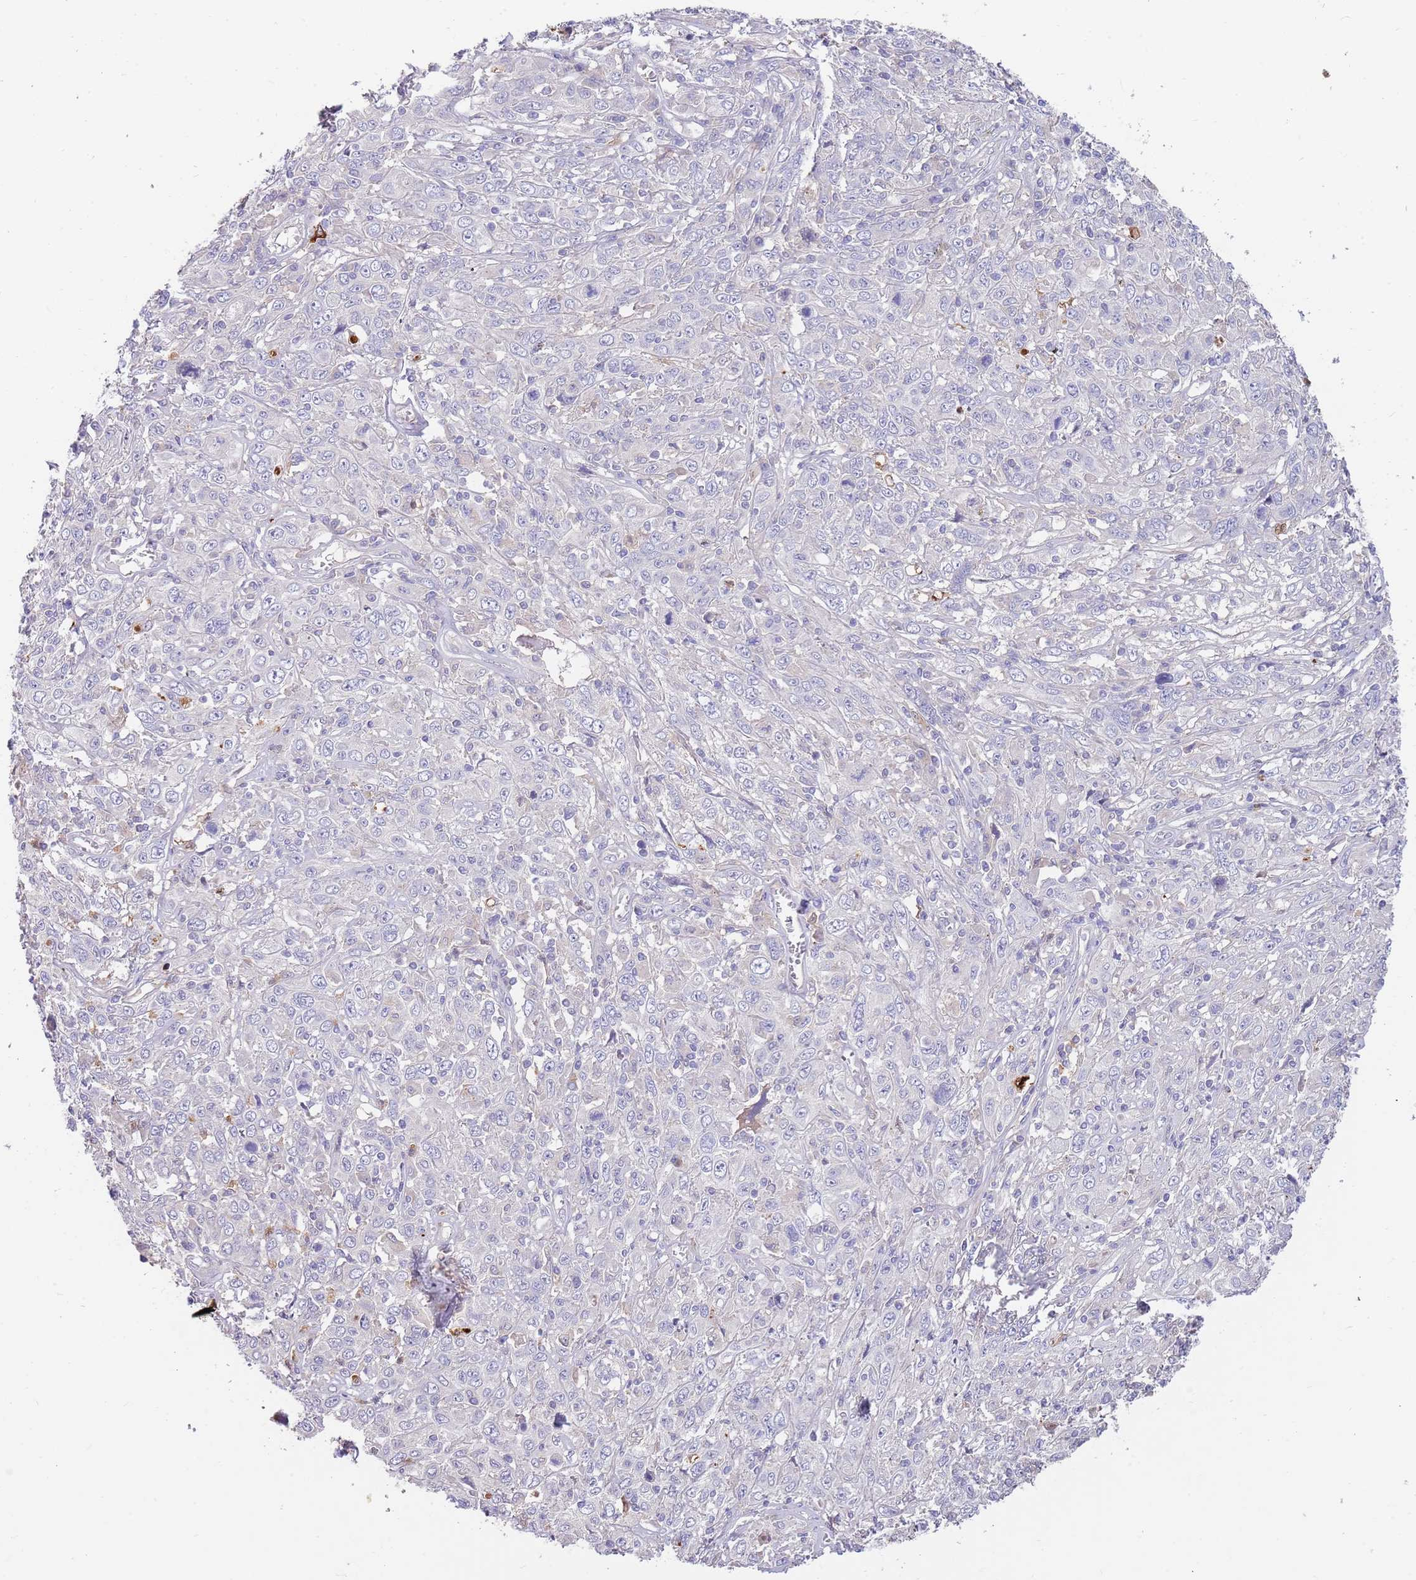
{"staining": {"intensity": "negative", "quantity": "none", "location": "none"}, "tissue": "cervical cancer", "cell_type": "Tumor cells", "image_type": "cancer", "snomed": [{"axis": "morphology", "description": "Squamous cell carcinoma, NOS"}, {"axis": "topography", "description": "Cervix"}], "caption": "Immunohistochemistry (IHC) micrograph of human cervical cancer (squamous cell carcinoma) stained for a protein (brown), which reveals no positivity in tumor cells.", "gene": "BORCS5", "patient": {"sex": "female", "age": 46}}